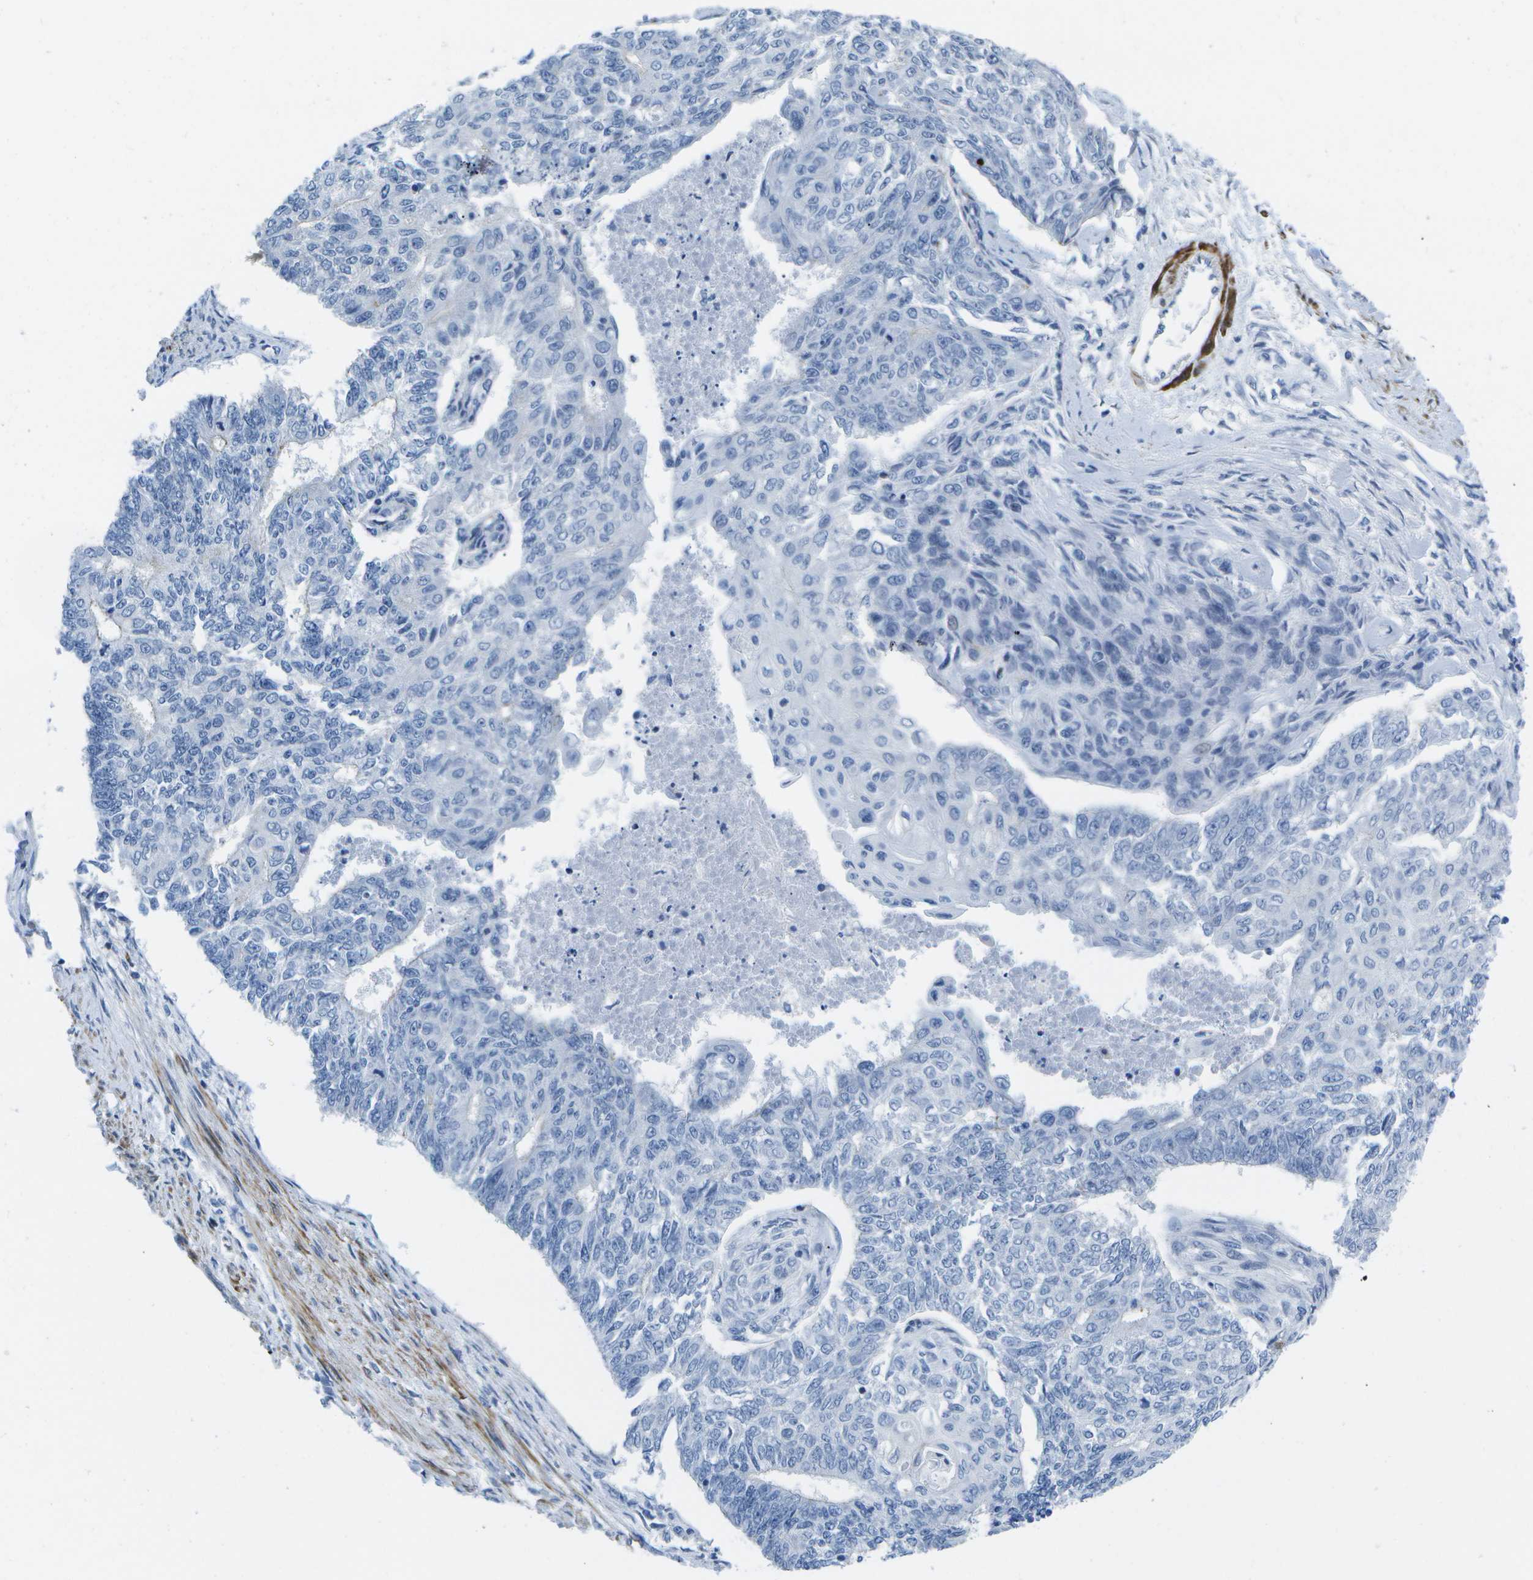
{"staining": {"intensity": "negative", "quantity": "none", "location": "none"}, "tissue": "endometrial cancer", "cell_type": "Tumor cells", "image_type": "cancer", "snomed": [{"axis": "morphology", "description": "Adenocarcinoma, NOS"}, {"axis": "topography", "description": "Endometrium"}], "caption": "Immunohistochemistry of human endometrial adenocarcinoma shows no expression in tumor cells.", "gene": "ADGRG6", "patient": {"sex": "female", "age": 32}}